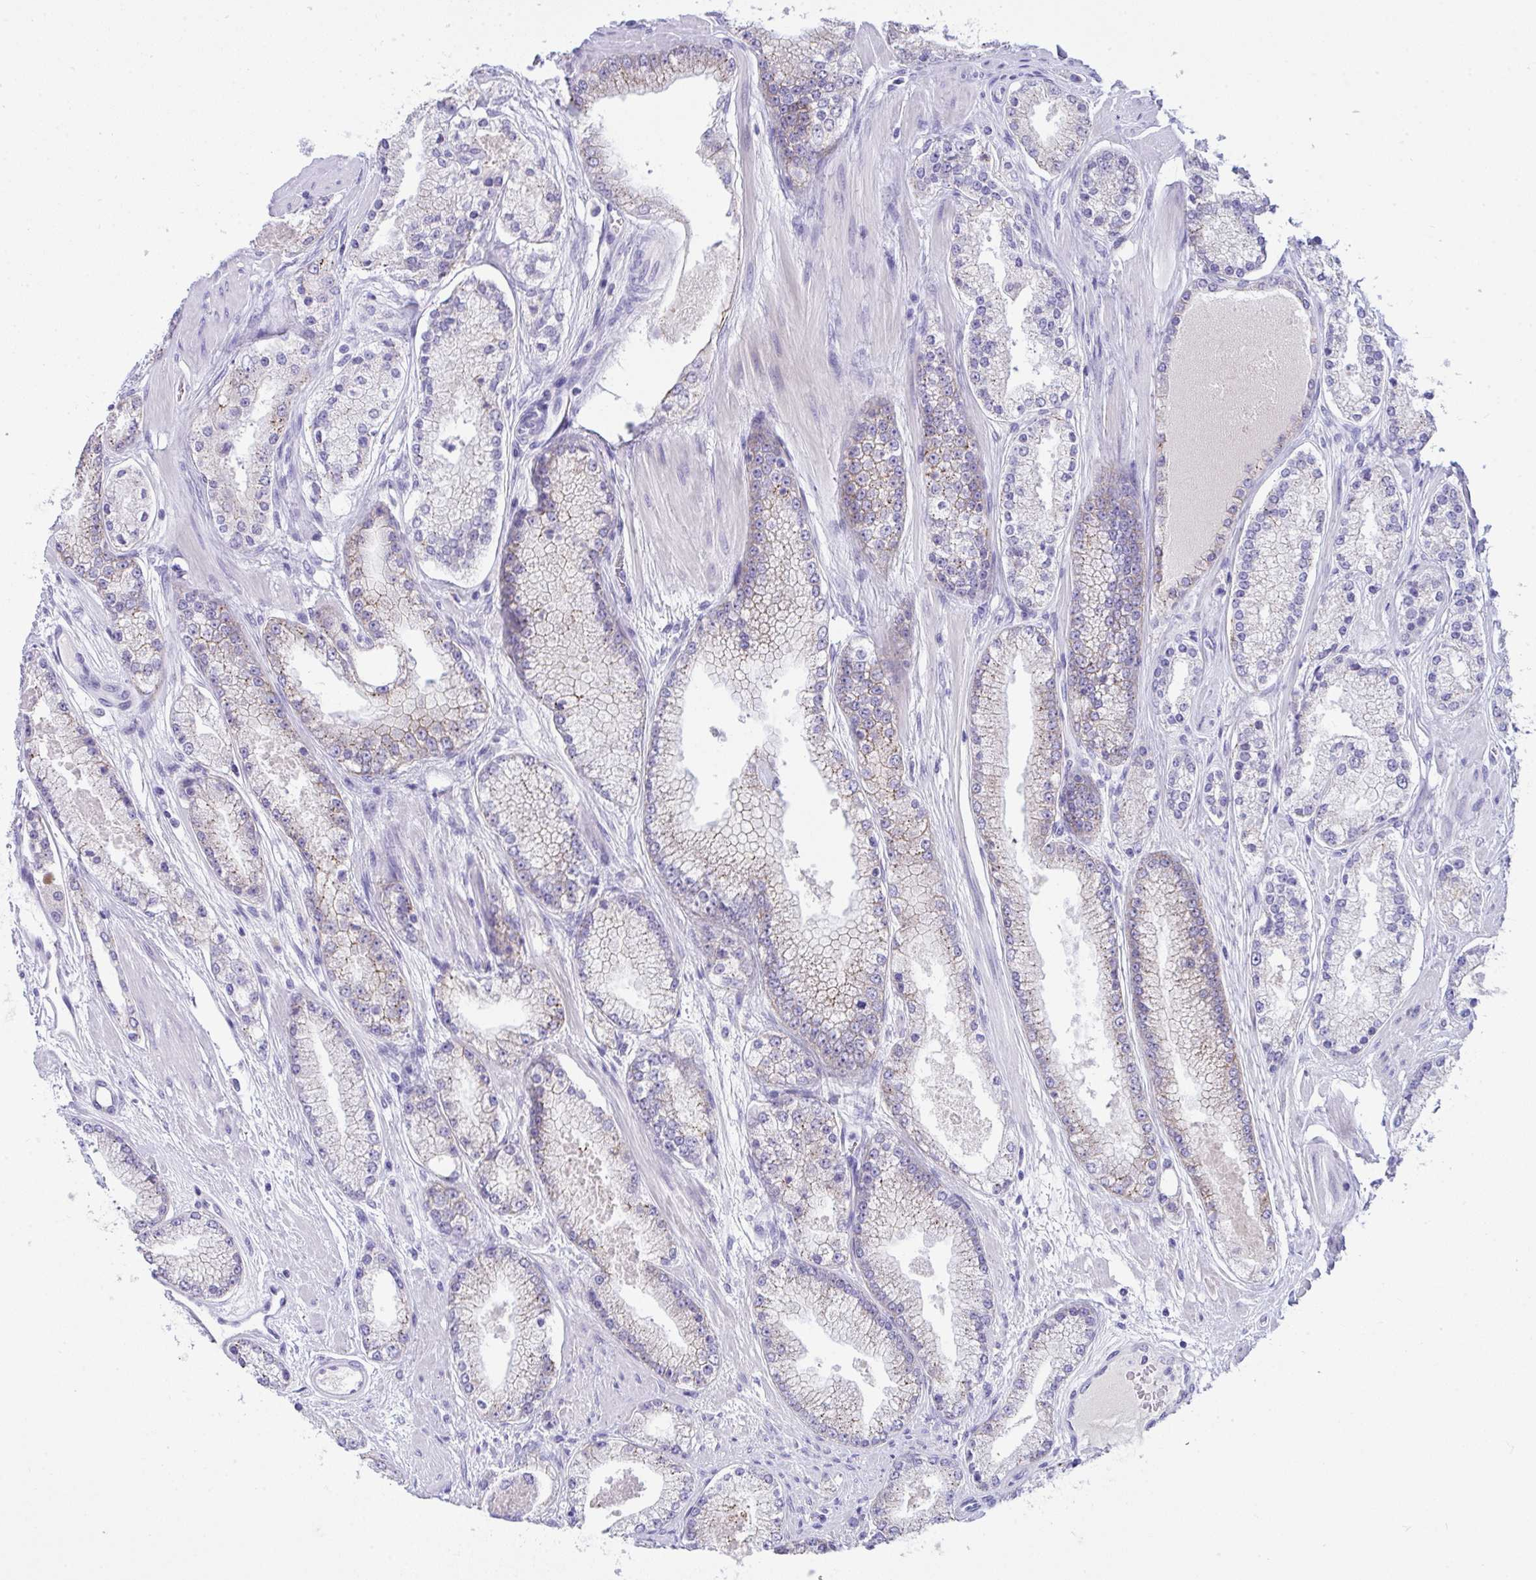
{"staining": {"intensity": "moderate", "quantity": "<25%", "location": "cytoplasmic/membranous"}, "tissue": "prostate cancer", "cell_type": "Tumor cells", "image_type": "cancer", "snomed": [{"axis": "morphology", "description": "Adenocarcinoma, High grade"}, {"axis": "topography", "description": "Prostate"}], "caption": "Immunohistochemistry (IHC) image of neoplastic tissue: human prostate cancer (high-grade adenocarcinoma) stained using immunohistochemistry shows low levels of moderate protein expression localized specifically in the cytoplasmic/membranous of tumor cells, appearing as a cytoplasmic/membranous brown color.", "gene": "GLB1L2", "patient": {"sex": "male", "age": 63}}